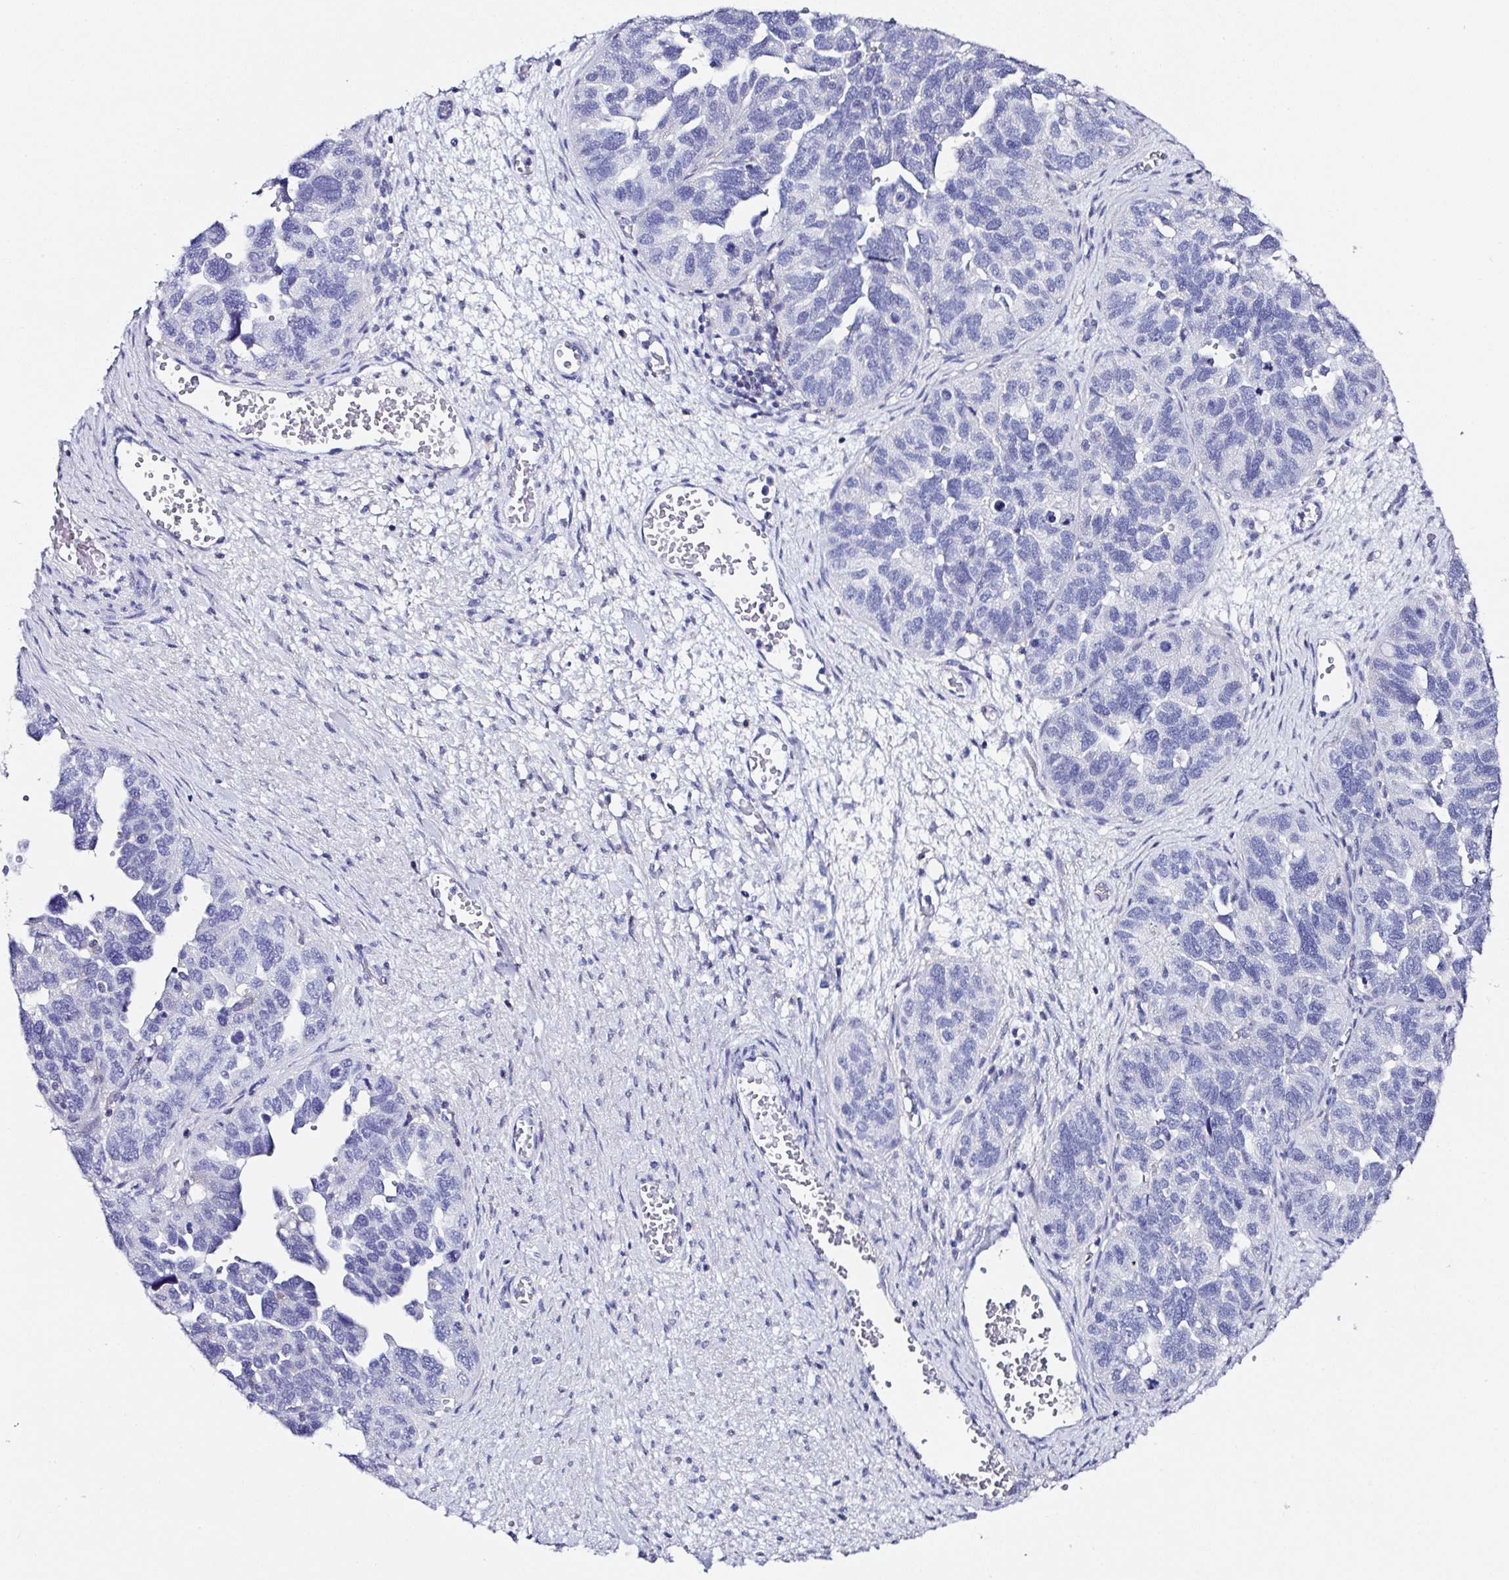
{"staining": {"intensity": "negative", "quantity": "none", "location": "none"}, "tissue": "ovarian cancer", "cell_type": "Tumor cells", "image_type": "cancer", "snomed": [{"axis": "morphology", "description": "Cystadenocarcinoma, serous, NOS"}, {"axis": "topography", "description": "Ovary"}], "caption": "High power microscopy image of an immunohistochemistry (IHC) photomicrograph of serous cystadenocarcinoma (ovarian), revealing no significant staining in tumor cells.", "gene": "UGT3A1", "patient": {"sex": "female", "age": 64}}